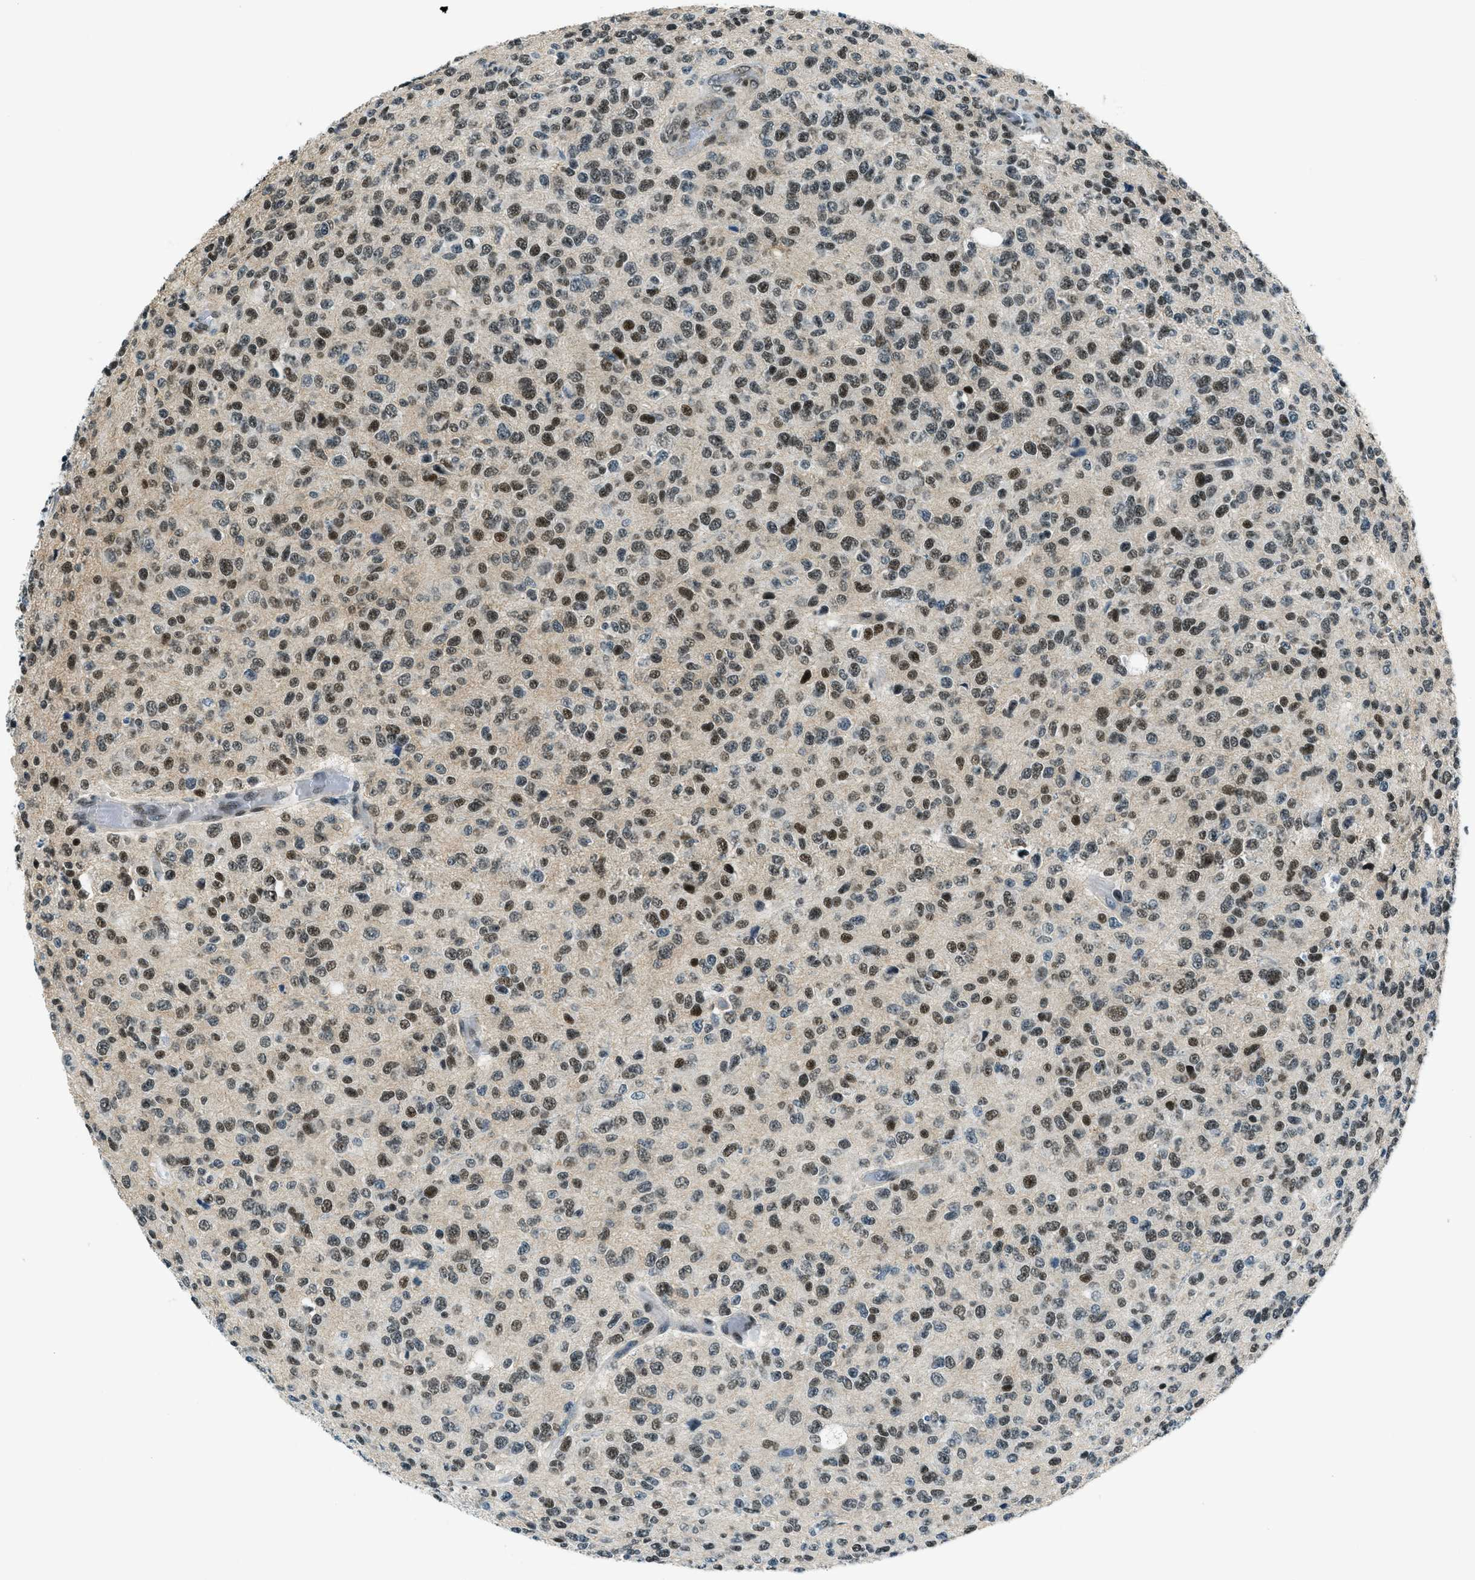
{"staining": {"intensity": "moderate", "quantity": ">75%", "location": "nuclear"}, "tissue": "glioma", "cell_type": "Tumor cells", "image_type": "cancer", "snomed": [{"axis": "morphology", "description": "Glioma, malignant, High grade"}, {"axis": "topography", "description": "pancreas cauda"}], "caption": "Malignant high-grade glioma stained with a protein marker demonstrates moderate staining in tumor cells.", "gene": "KLF6", "patient": {"sex": "male", "age": 60}}